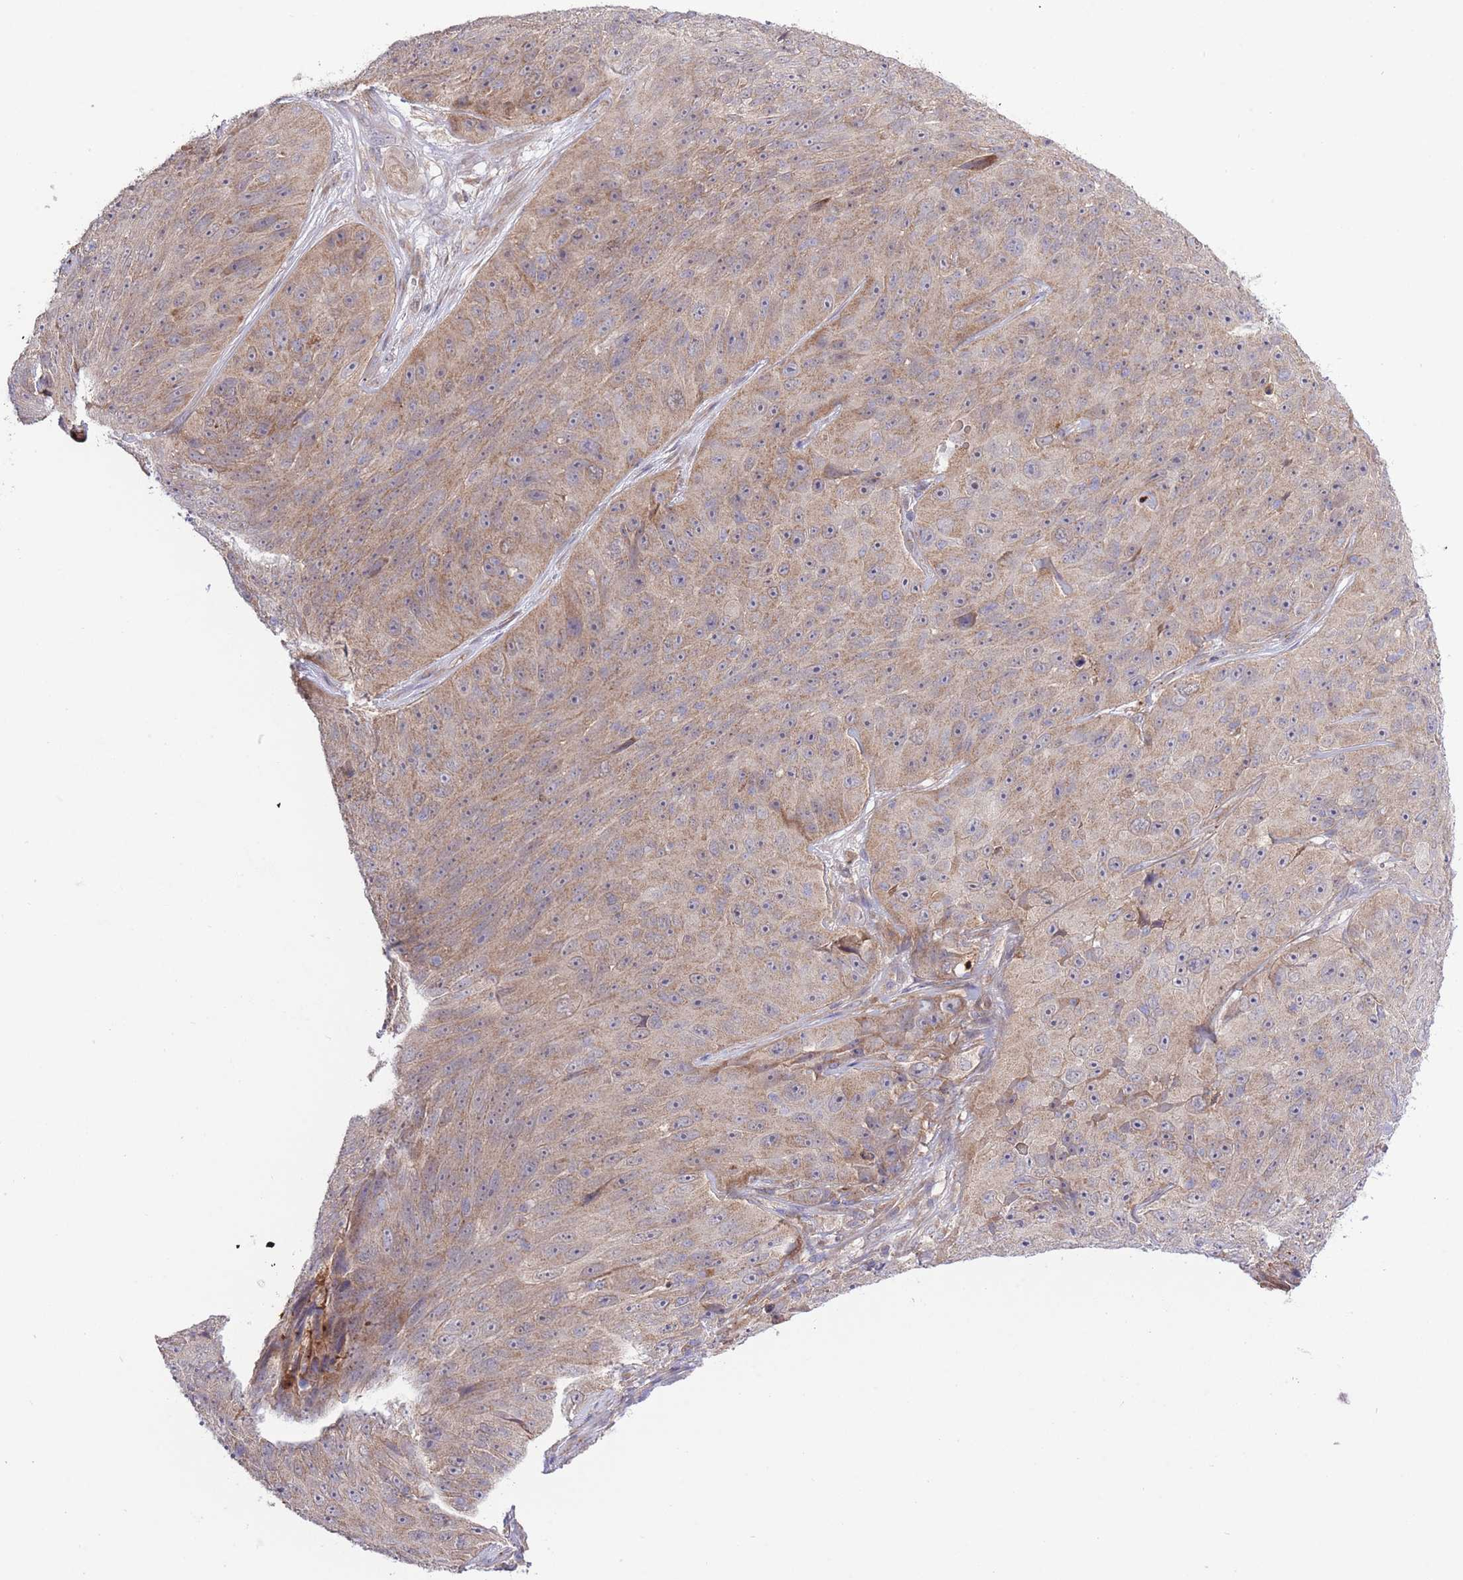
{"staining": {"intensity": "weak", "quantity": ">75%", "location": "cytoplasmic/membranous"}, "tissue": "skin cancer", "cell_type": "Tumor cells", "image_type": "cancer", "snomed": [{"axis": "morphology", "description": "Squamous cell carcinoma, NOS"}, {"axis": "topography", "description": "Skin"}], "caption": "Weak cytoplasmic/membranous expression for a protein is appreciated in approximately >75% of tumor cells of squamous cell carcinoma (skin) using IHC.", "gene": "ATP13A2", "patient": {"sex": "female", "age": 87}}